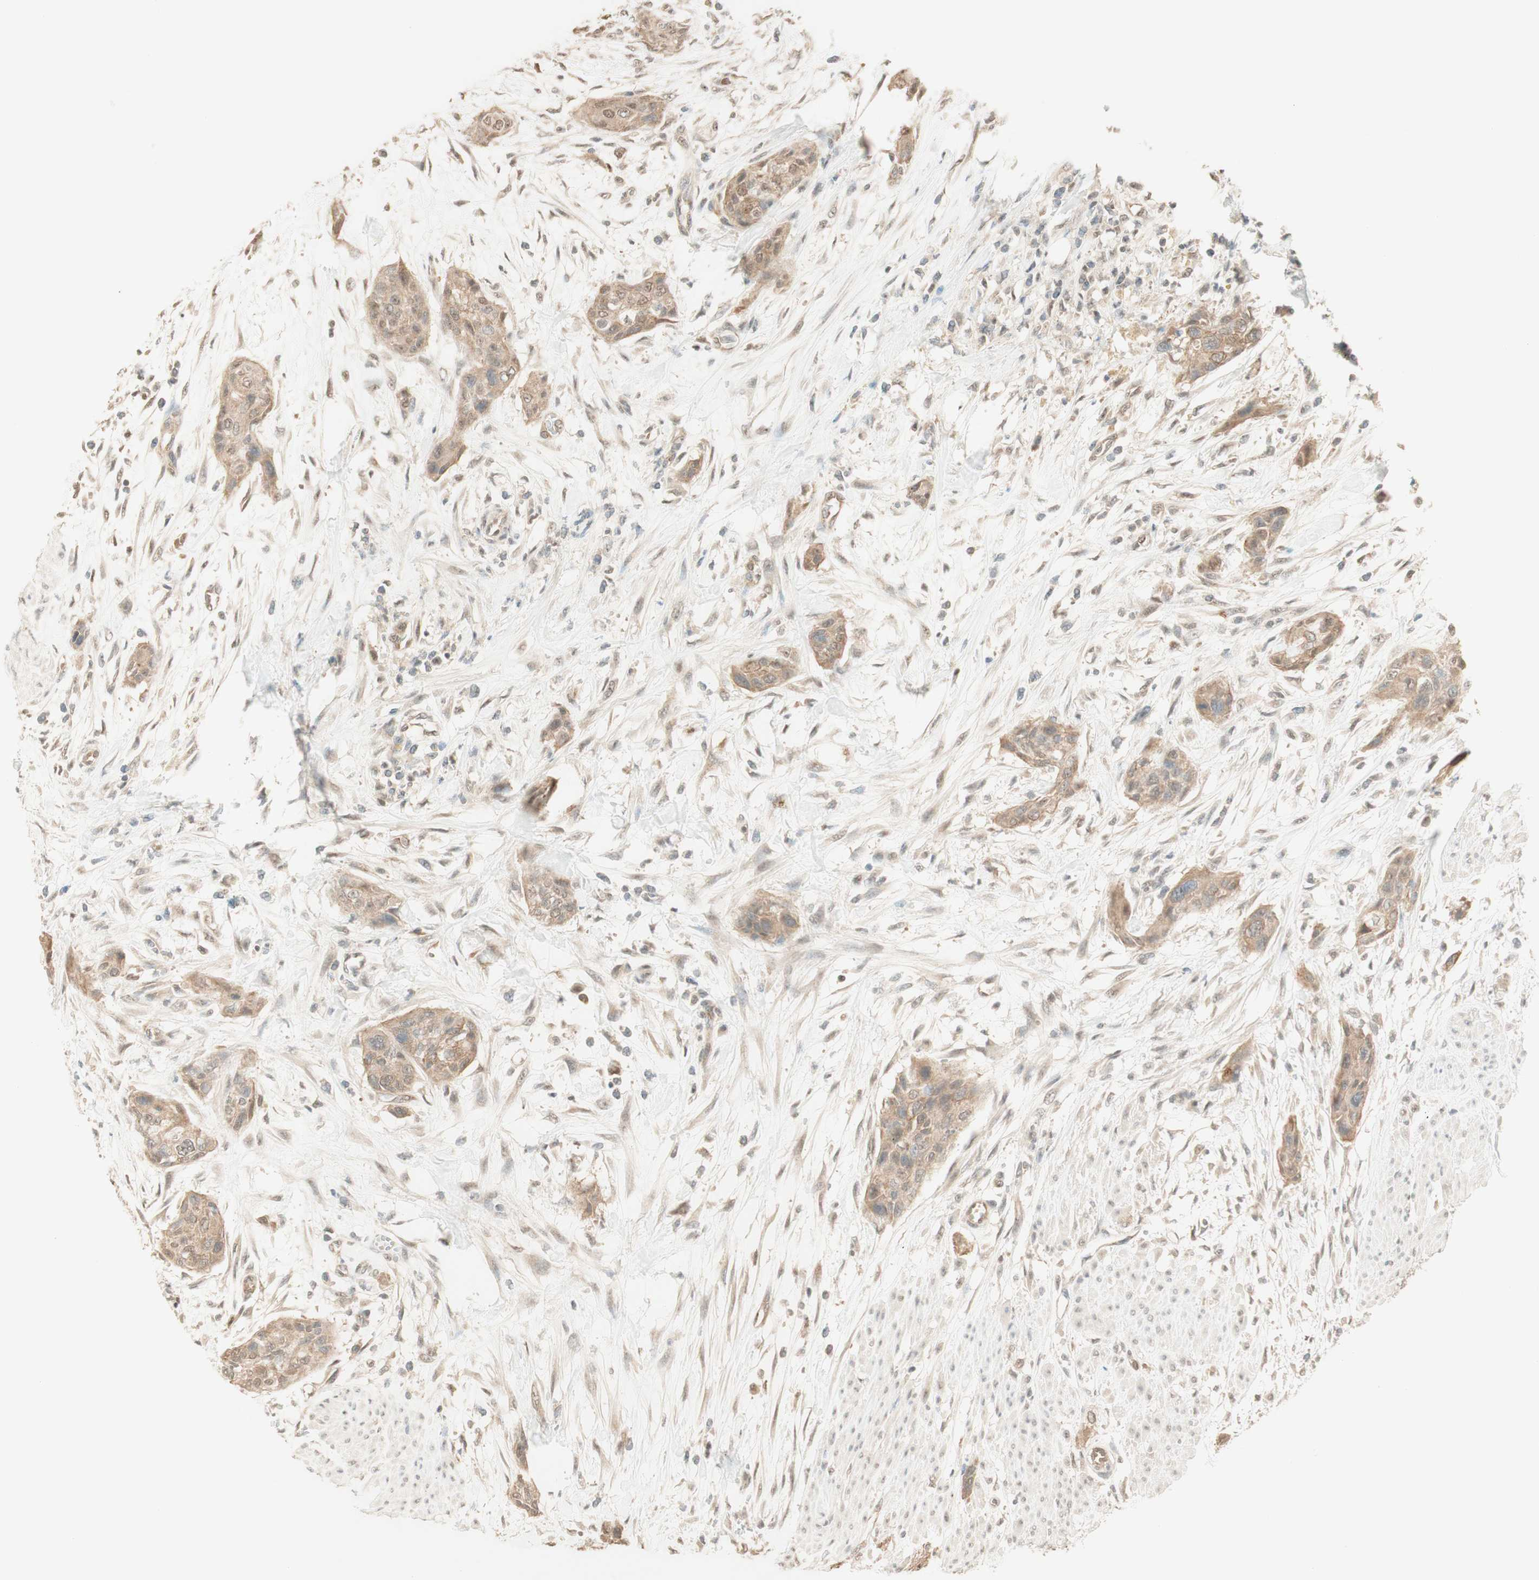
{"staining": {"intensity": "weak", "quantity": ">75%", "location": "cytoplasmic/membranous,nuclear"}, "tissue": "urothelial cancer", "cell_type": "Tumor cells", "image_type": "cancer", "snomed": [{"axis": "morphology", "description": "Urothelial carcinoma, High grade"}, {"axis": "topography", "description": "Urinary bladder"}], "caption": "Immunohistochemistry micrograph of neoplastic tissue: high-grade urothelial carcinoma stained using immunohistochemistry (IHC) reveals low levels of weak protein expression localized specifically in the cytoplasmic/membranous and nuclear of tumor cells, appearing as a cytoplasmic/membranous and nuclear brown color.", "gene": "SPINT2", "patient": {"sex": "male", "age": 35}}